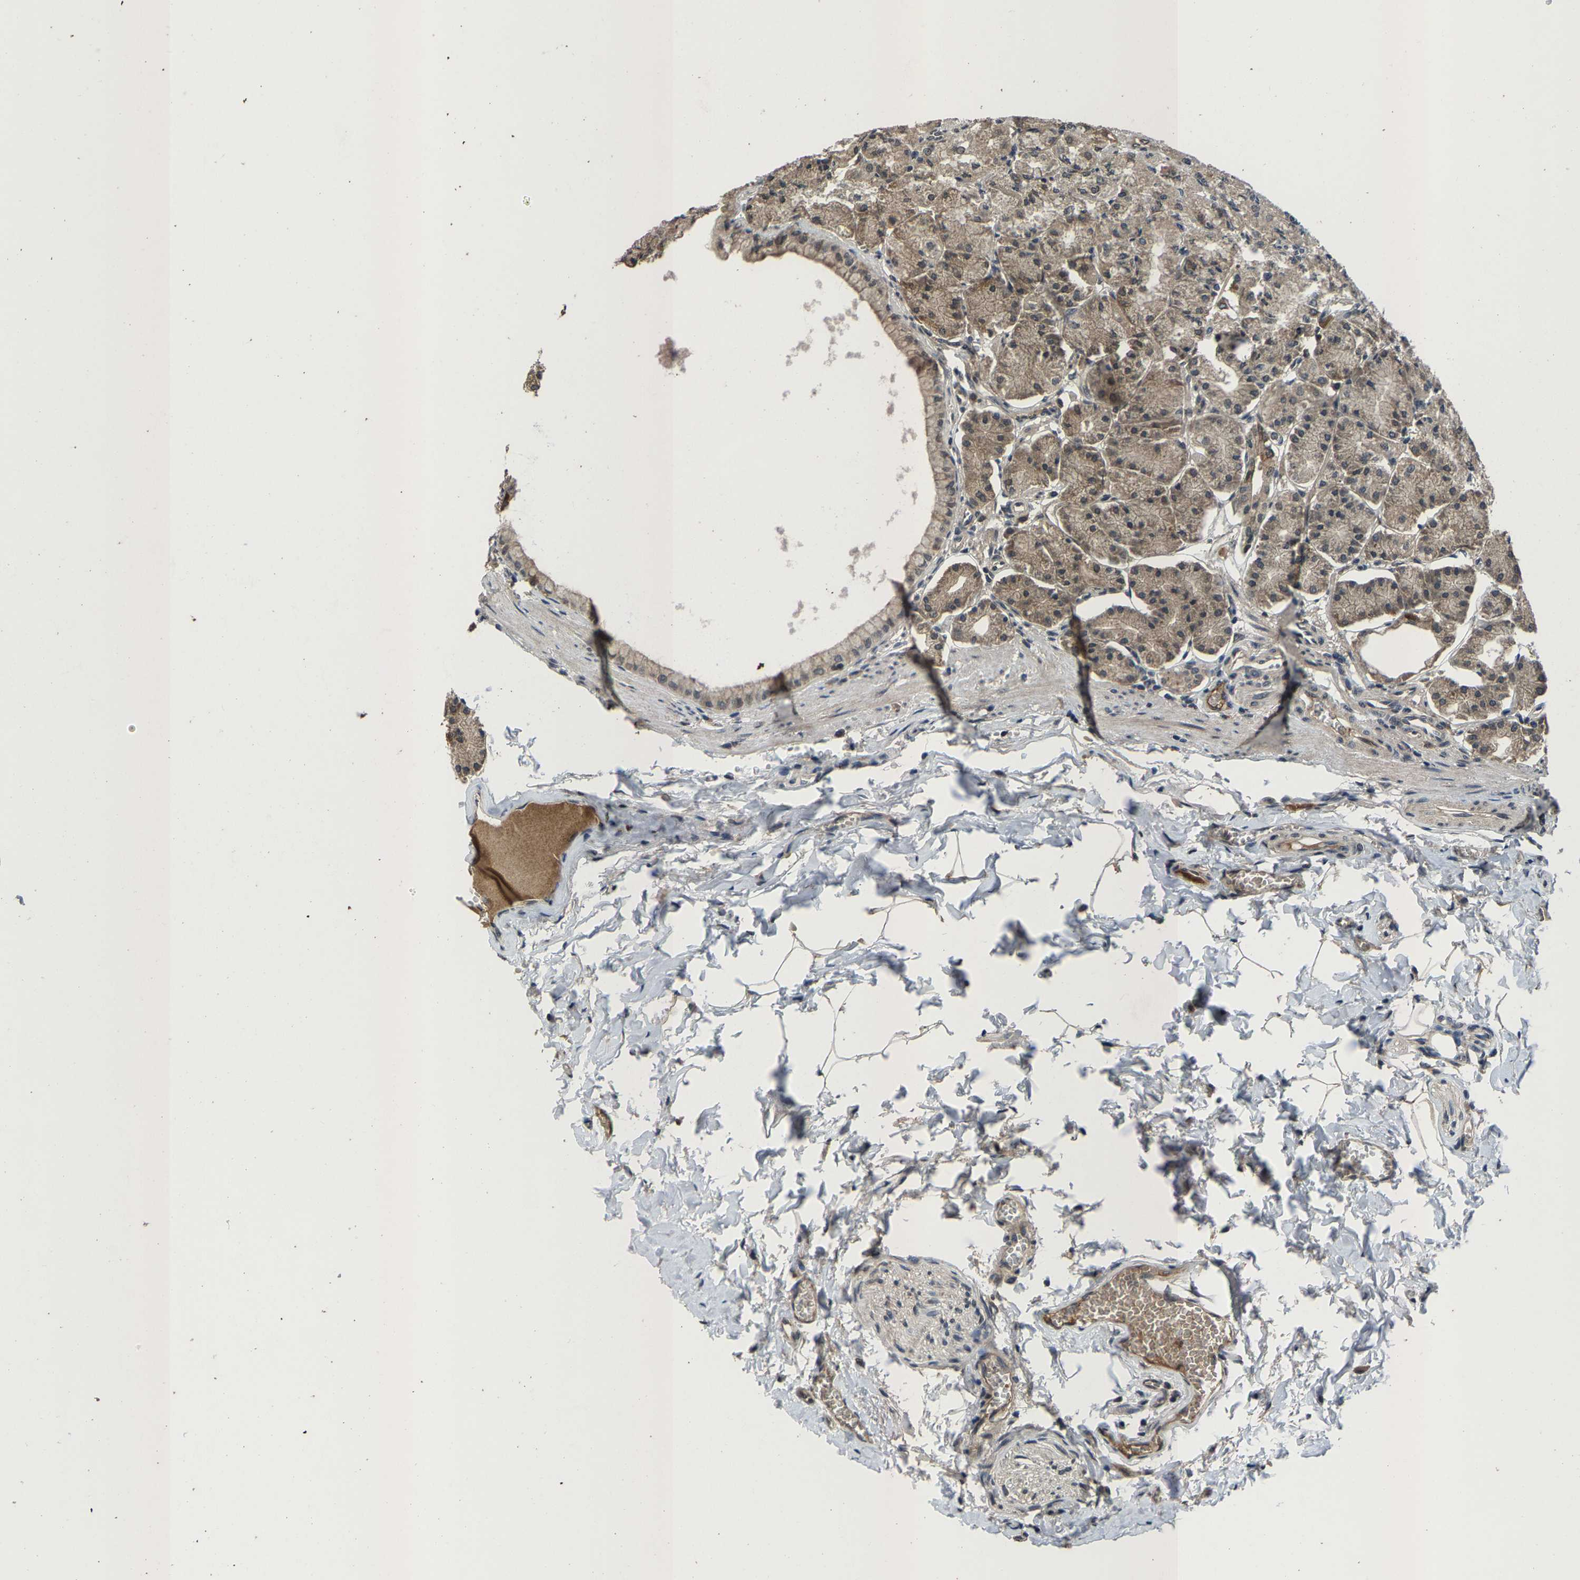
{"staining": {"intensity": "weak", "quantity": ">75%", "location": "cytoplasmic/membranous,nuclear"}, "tissue": "stomach", "cell_type": "Glandular cells", "image_type": "normal", "snomed": [{"axis": "morphology", "description": "Normal tissue, NOS"}, {"axis": "topography", "description": "Stomach, lower"}], "caption": "IHC image of benign stomach stained for a protein (brown), which exhibits low levels of weak cytoplasmic/membranous,nuclear expression in about >75% of glandular cells.", "gene": "HUWE1", "patient": {"sex": "male", "age": 71}}